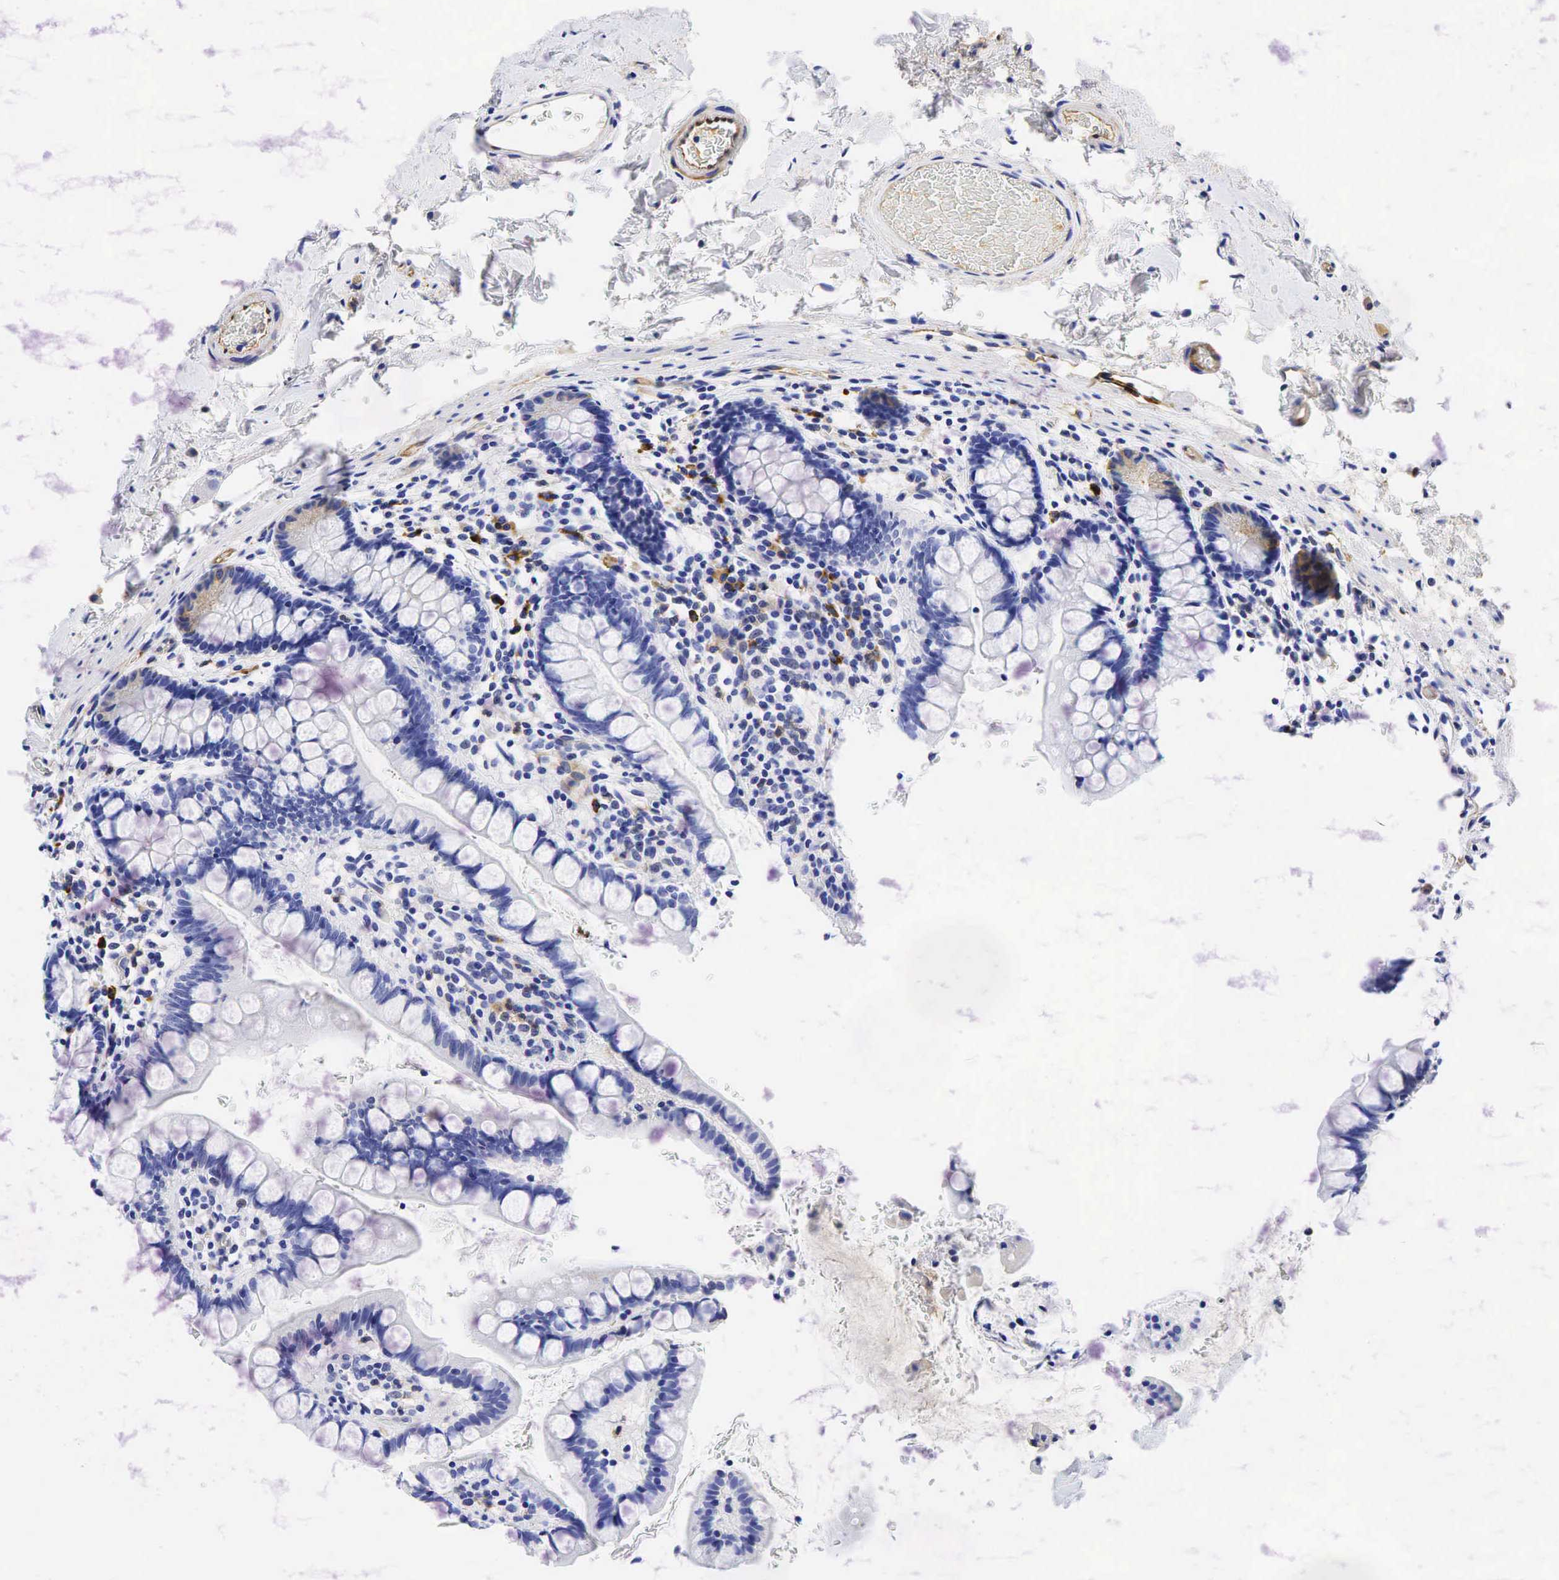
{"staining": {"intensity": "moderate", "quantity": "25%-75%", "location": "cytoplasmic/membranous"}, "tissue": "colon", "cell_type": "Endothelial cells", "image_type": "normal", "snomed": [{"axis": "morphology", "description": "Normal tissue, NOS"}, {"axis": "topography", "description": "Colon"}], "caption": "Endothelial cells reveal medium levels of moderate cytoplasmic/membranous staining in approximately 25%-75% of cells in unremarkable colon. (Brightfield microscopy of DAB IHC at high magnification).", "gene": "TNFRSF8", "patient": {"sex": "male", "age": 54}}